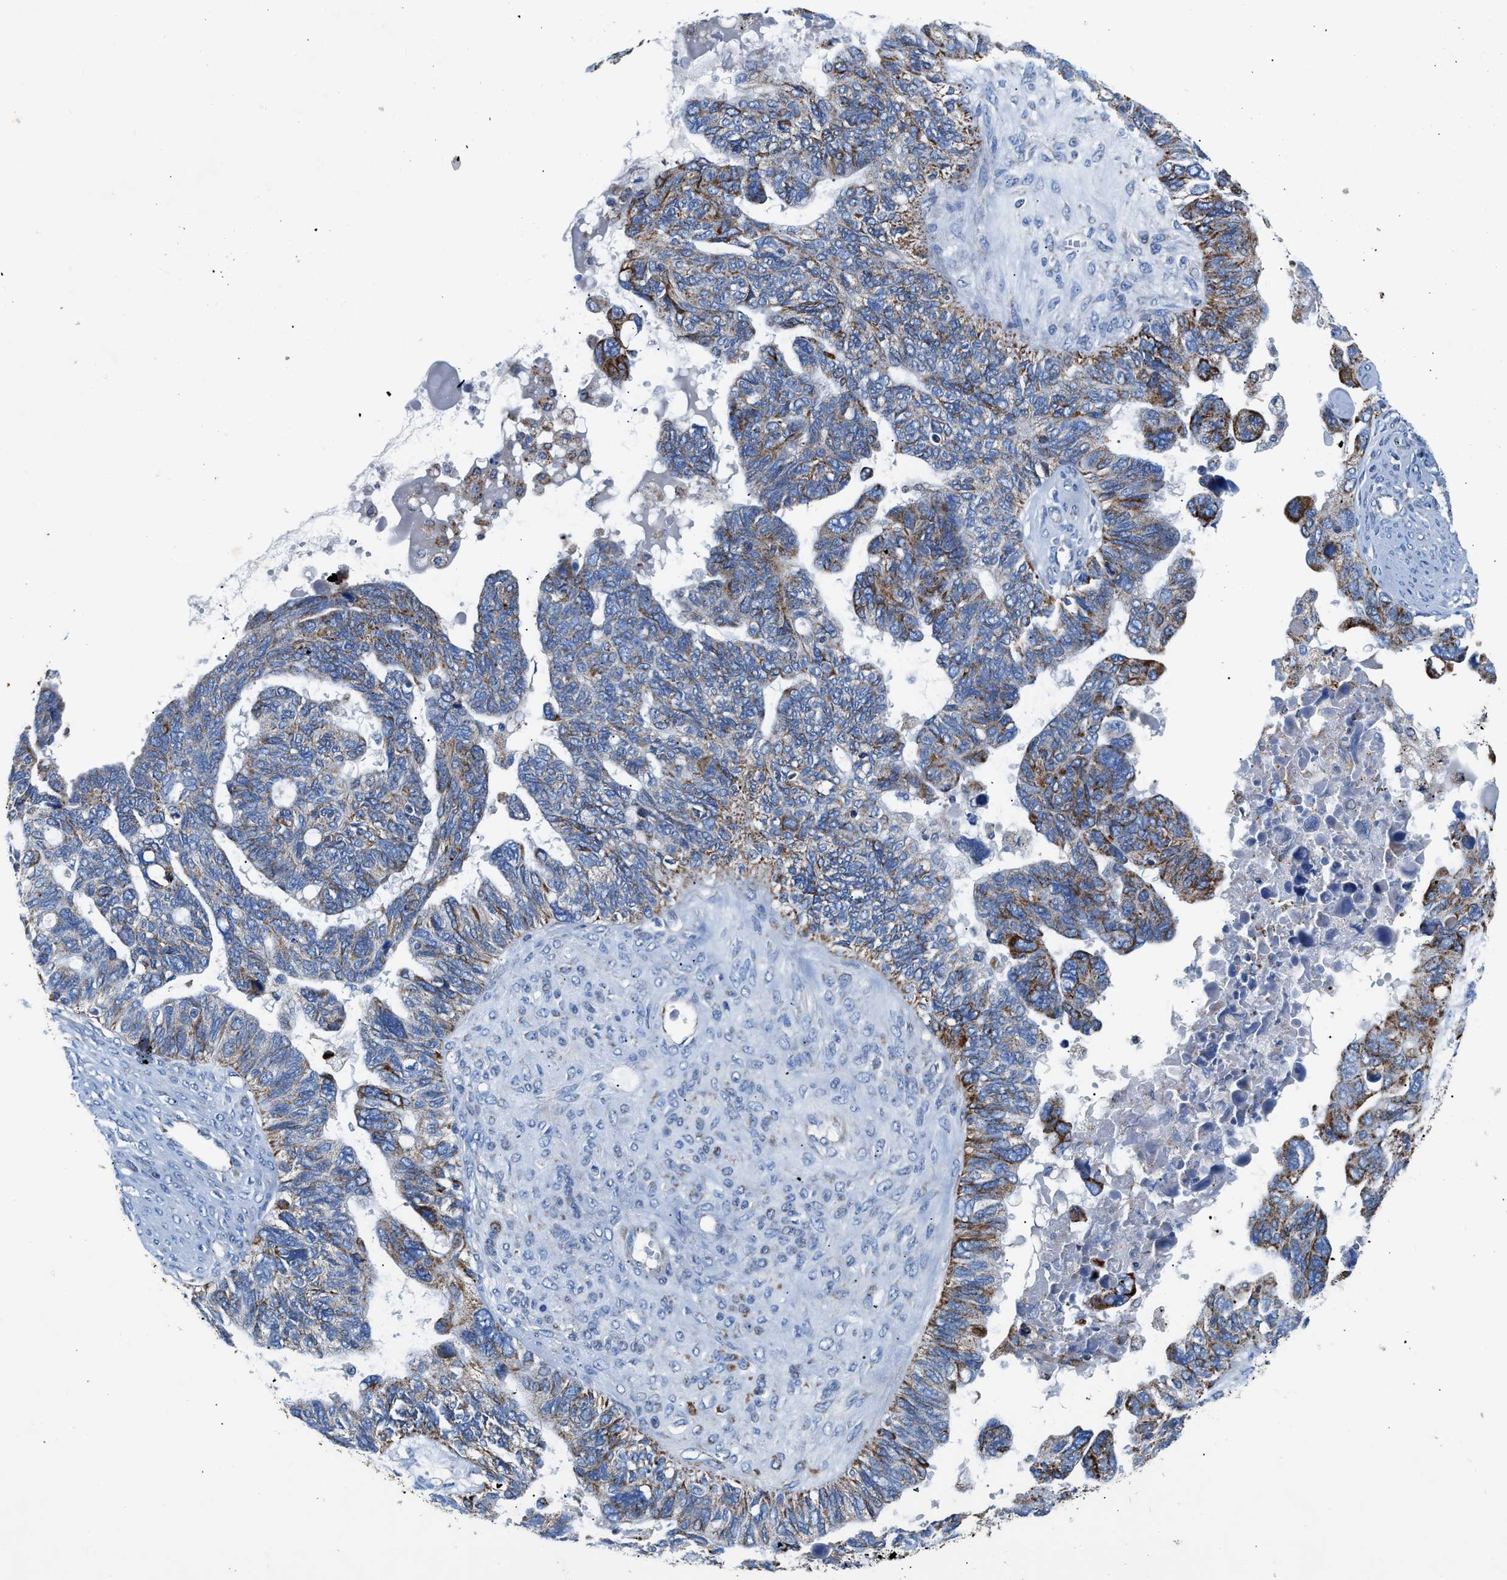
{"staining": {"intensity": "moderate", "quantity": ">75%", "location": "cytoplasmic/membranous"}, "tissue": "ovarian cancer", "cell_type": "Tumor cells", "image_type": "cancer", "snomed": [{"axis": "morphology", "description": "Cystadenocarcinoma, serous, NOS"}, {"axis": "topography", "description": "Ovary"}], "caption": "Protein staining of ovarian serous cystadenocarcinoma tissue reveals moderate cytoplasmic/membranous expression in about >75% of tumor cells.", "gene": "ZDHHC3", "patient": {"sex": "female", "age": 79}}